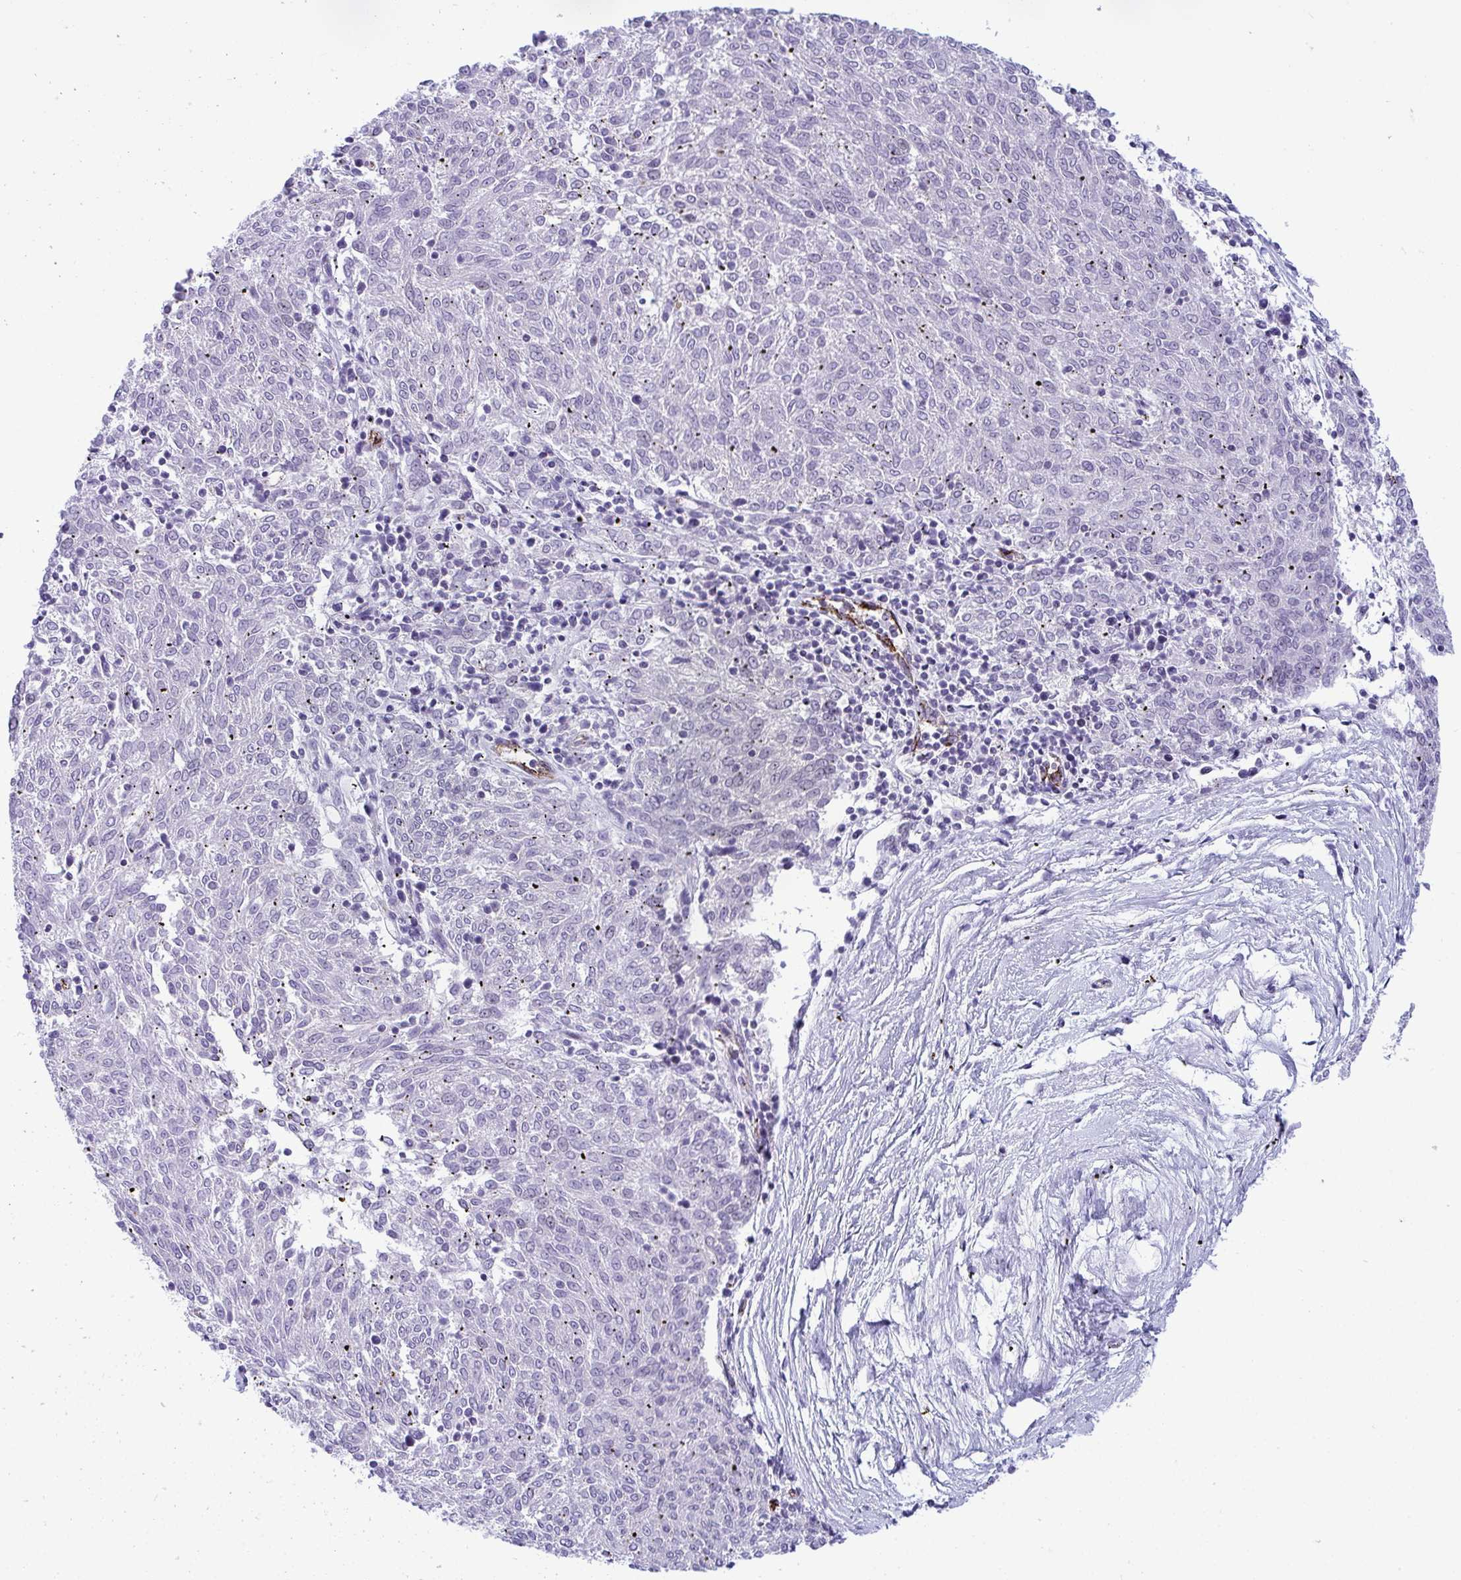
{"staining": {"intensity": "negative", "quantity": "none", "location": "none"}, "tissue": "melanoma", "cell_type": "Tumor cells", "image_type": "cancer", "snomed": [{"axis": "morphology", "description": "Malignant melanoma, NOS"}, {"axis": "topography", "description": "Skin"}], "caption": "Human malignant melanoma stained for a protein using immunohistochemistry (IHC) reveals no positivity in tumor cells.", "gene": "ZFHX3", "patient": {"sex": "female", "age": 72}}